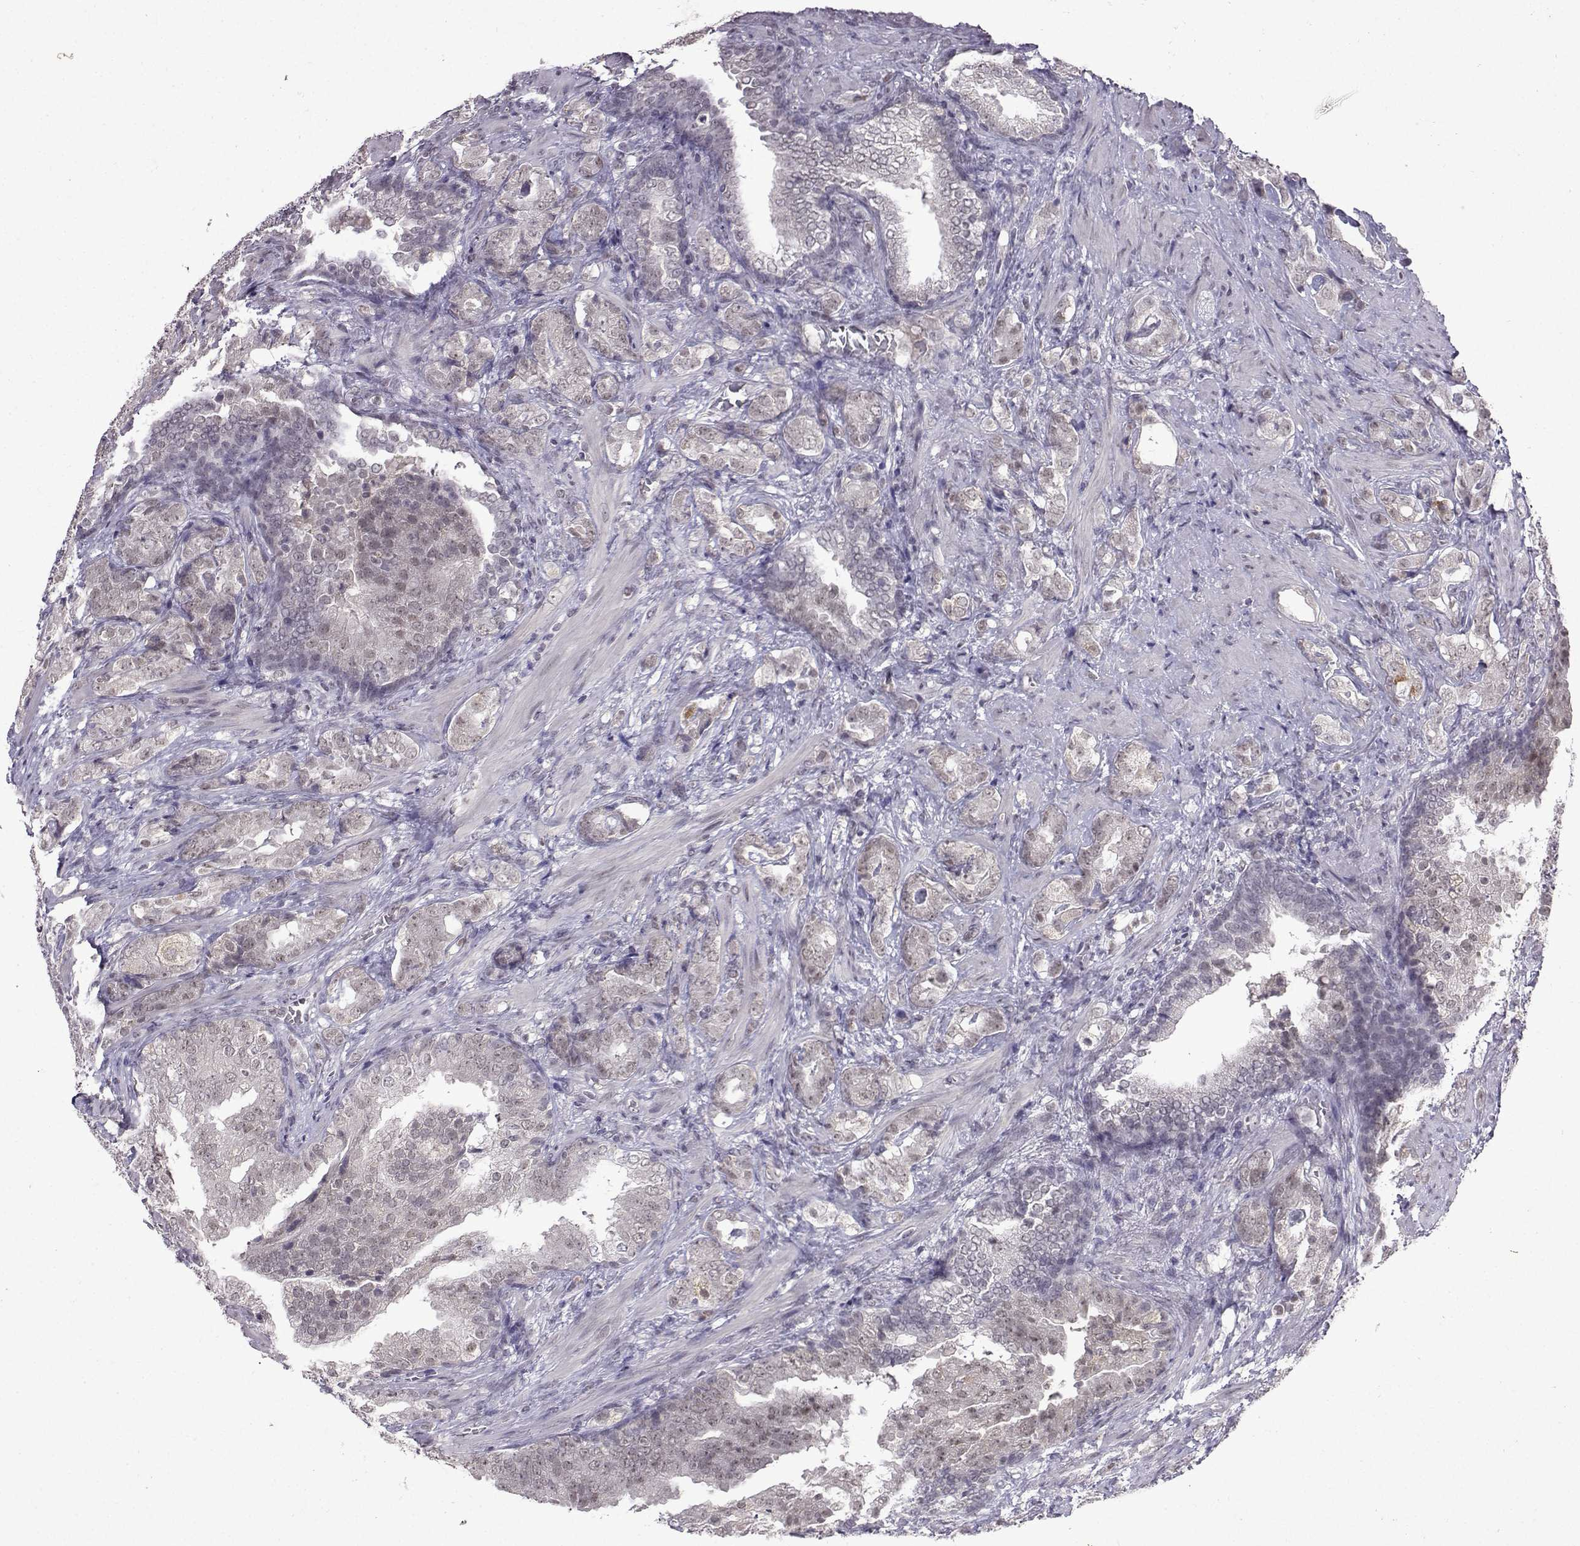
{"staining": {"intensity": "negative", "quantity": "none", "location": "none"}, "tissue": "prostate cancer", "cell_type": "Tumor cells", "image_type": "cancer", "snomed": [{"axis": "morphology", "description": "Adenocarcinoma, NOS"}, {"axis": "topography", "description": "Prostate"}], "caption": "Immunohistochemistry (IHC) micrograph of neoplastic tissue: human prostate cancer stained with DAB exhibits no significant protein staining in tumor cells.", "gene": "CCL28", "patient": {"sex": "male", "age": 57}}